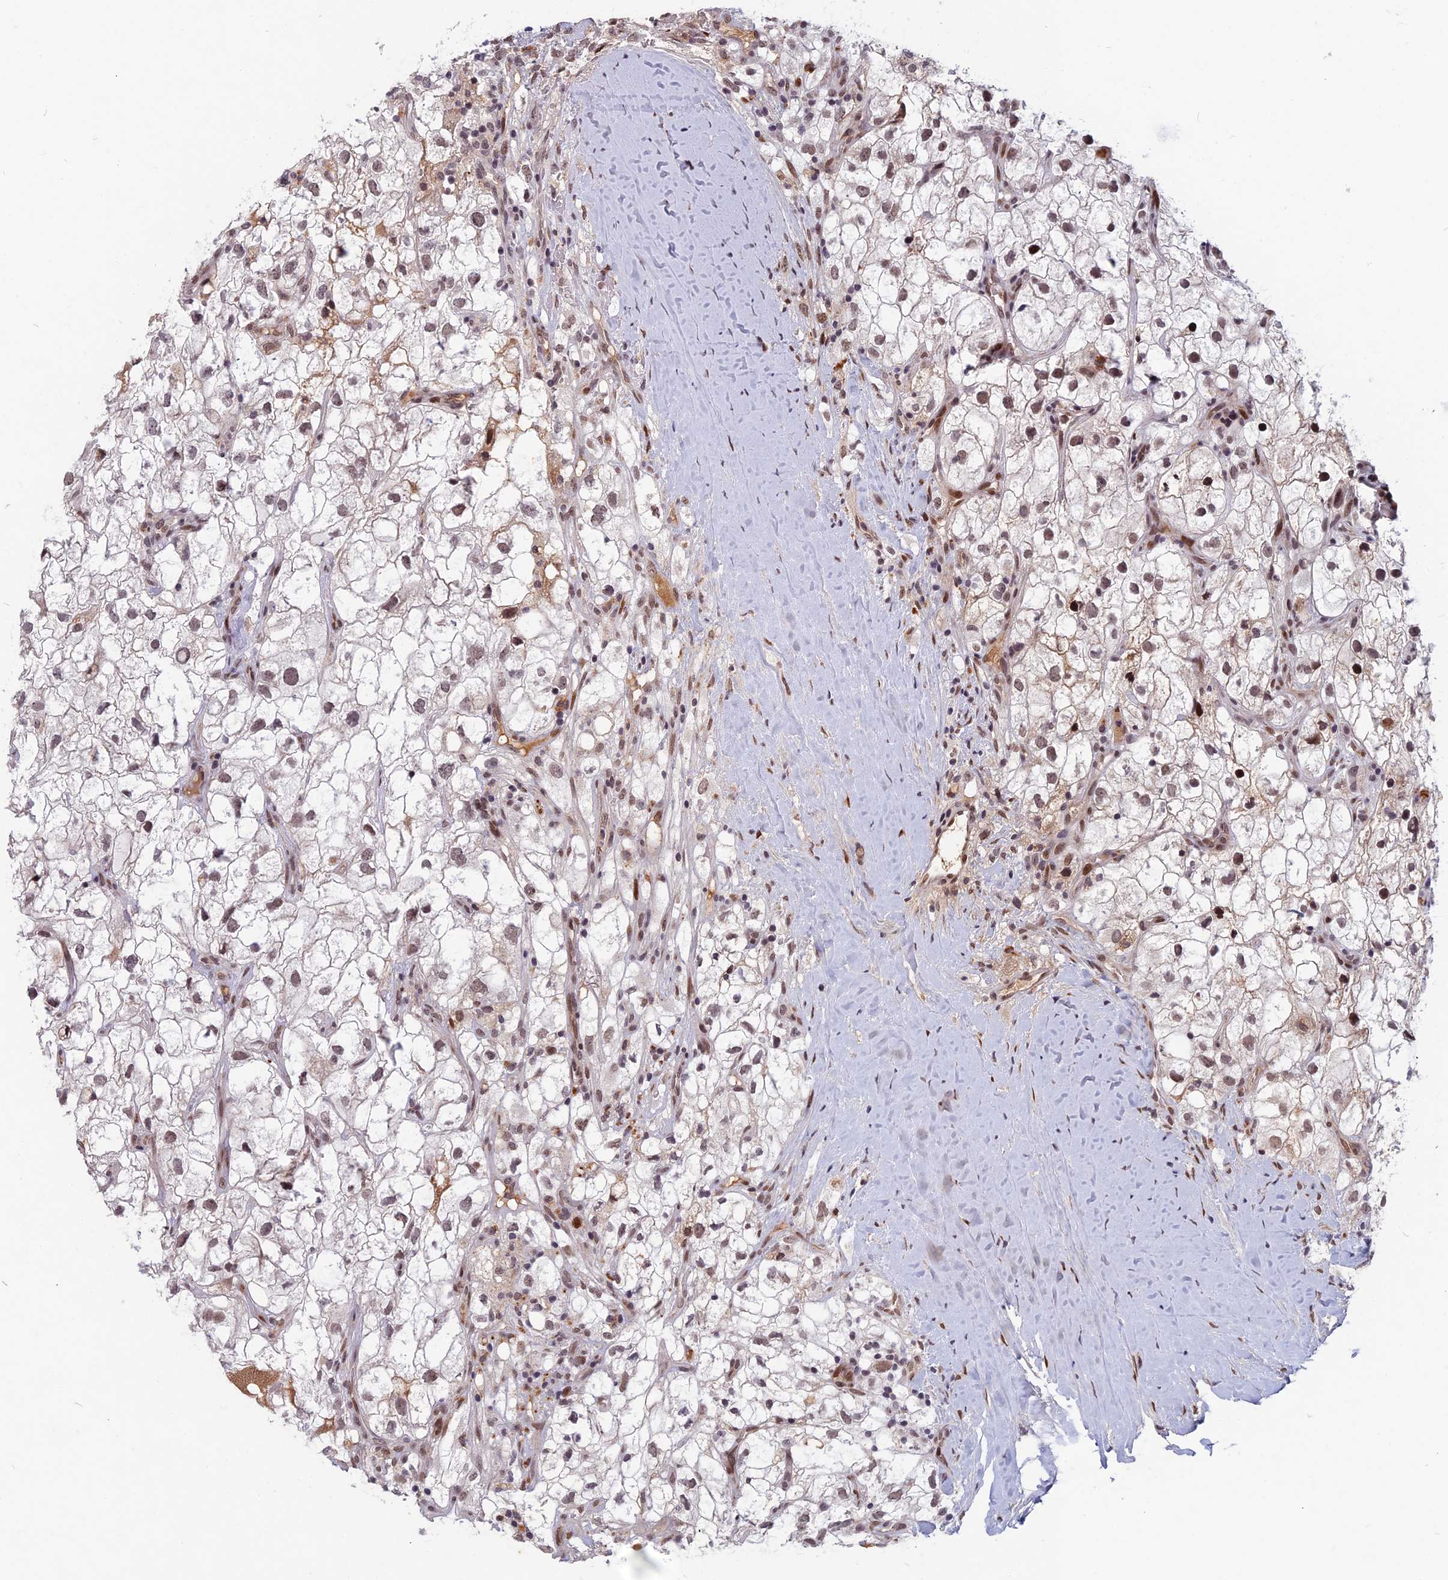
{"staining": {"intensity": "moderate", "quantity": ">75%", "location": "nuclear"}, "tissue": "renal cancer", "cell_type": "Tumor cells", "image_type": "cancer", "snomed": [{"axis": "morphology", "description": "Adenocarcinoma, NOS"}, {"axis": "topography", "description": "Kidney"}], "caption": "A brown stain highlights moderate nuclear positivity of a protein in human renal cancer tumor cells.", "gene": "CDC7", "patient": {"sex": "male", "age": 59}}